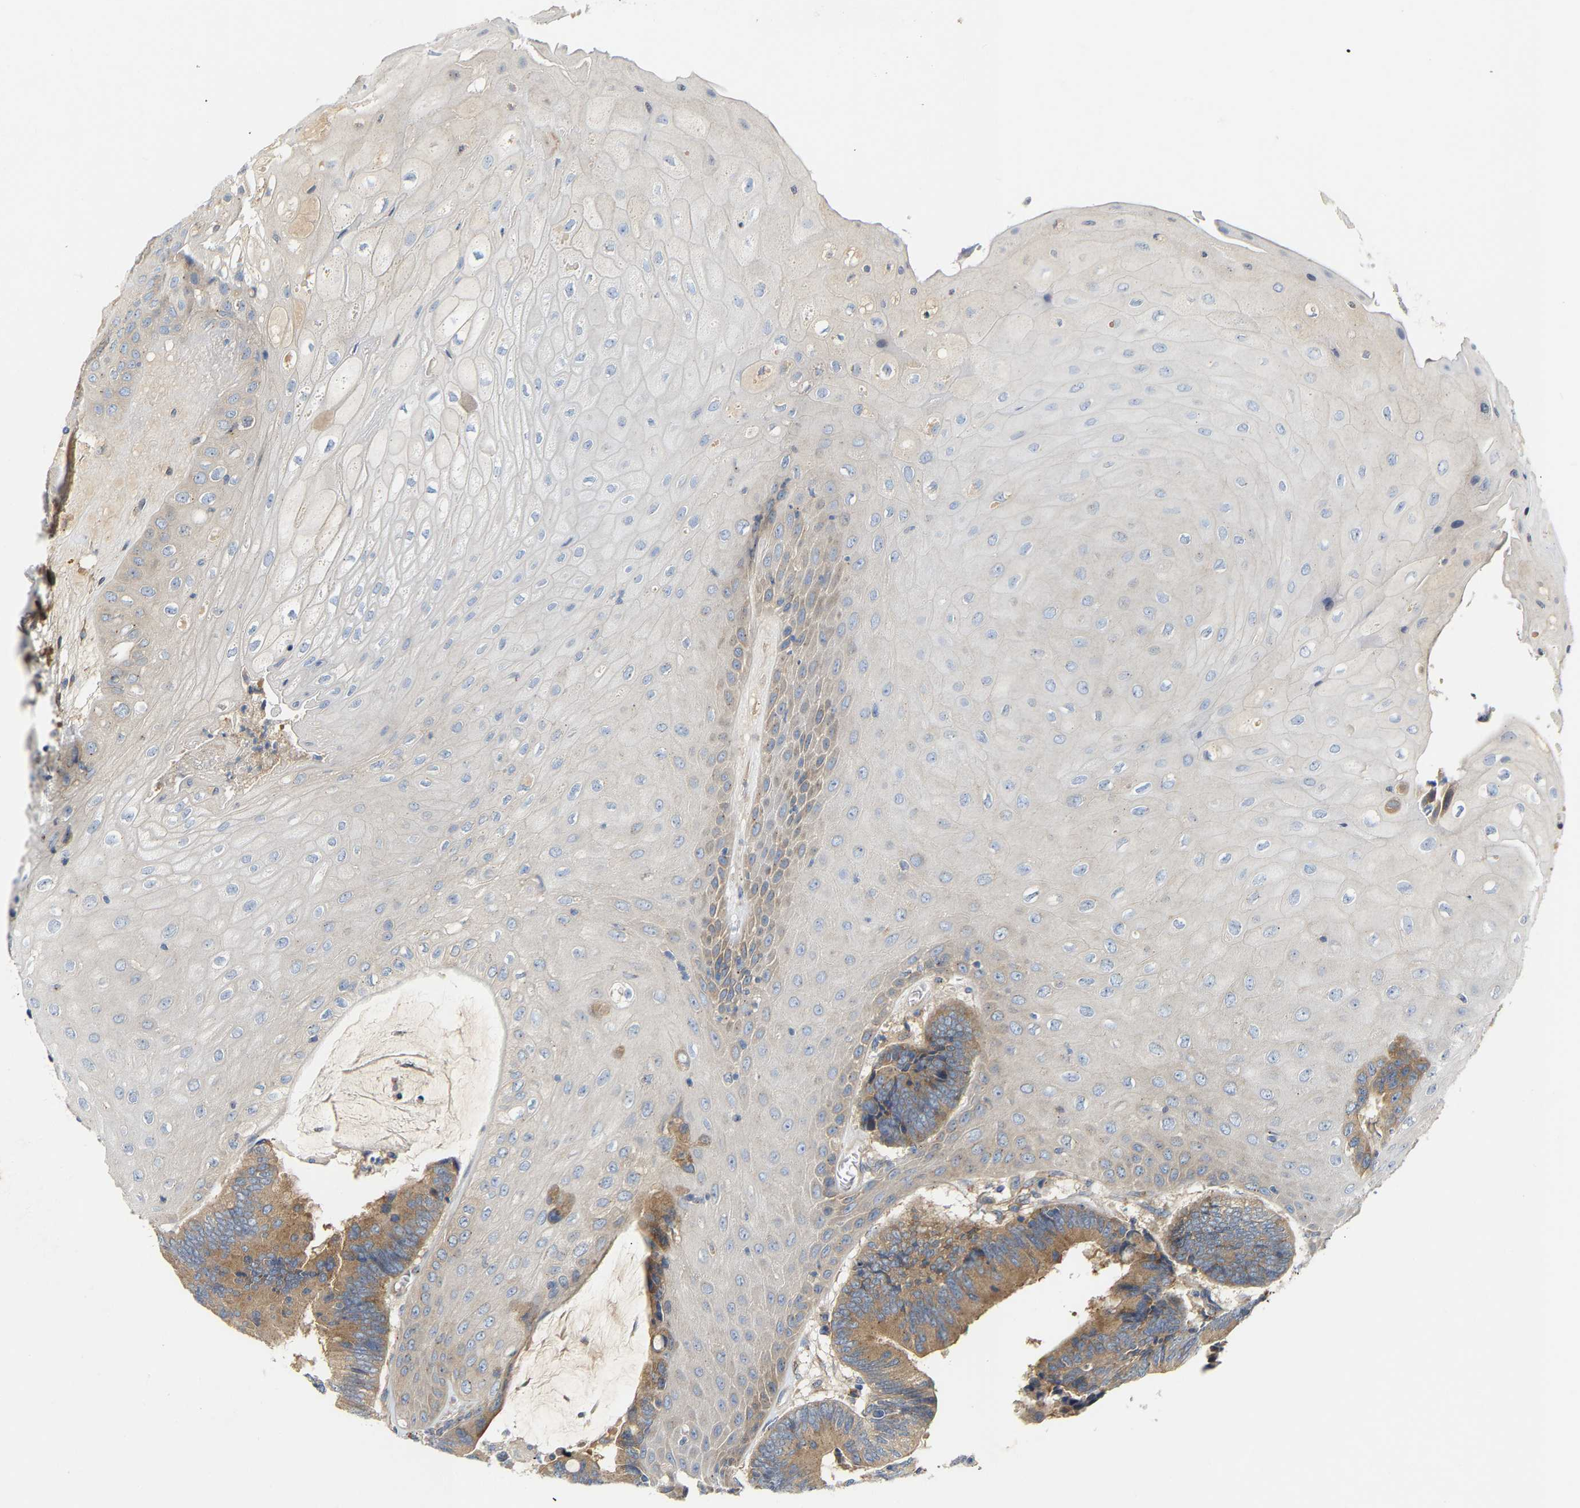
{"staining": {"intensity": "moderate", "quantity": ">75%", "location": "cytoplasmic/membranous"}, "tissue": "colorectal cancer", "cell_type": "Tumor cells", "image_type": "cancer", "snomed": [{"axis": "morphology", "description": "Adenocarcinoma, NOS"}, {"axis": "topography", "description": "Rectum"}, {"axis": "topography", "description": "Anal"}], "caption": "Immunohistochemical staining of human adenocarcinoma (colorectal) demonstrates medium levels of moderate cytoplasmic/membranous expression in approximately >75% of tumor cells.", "gene": "PCNT", "patient": {"sex": "female", "age": 89}}